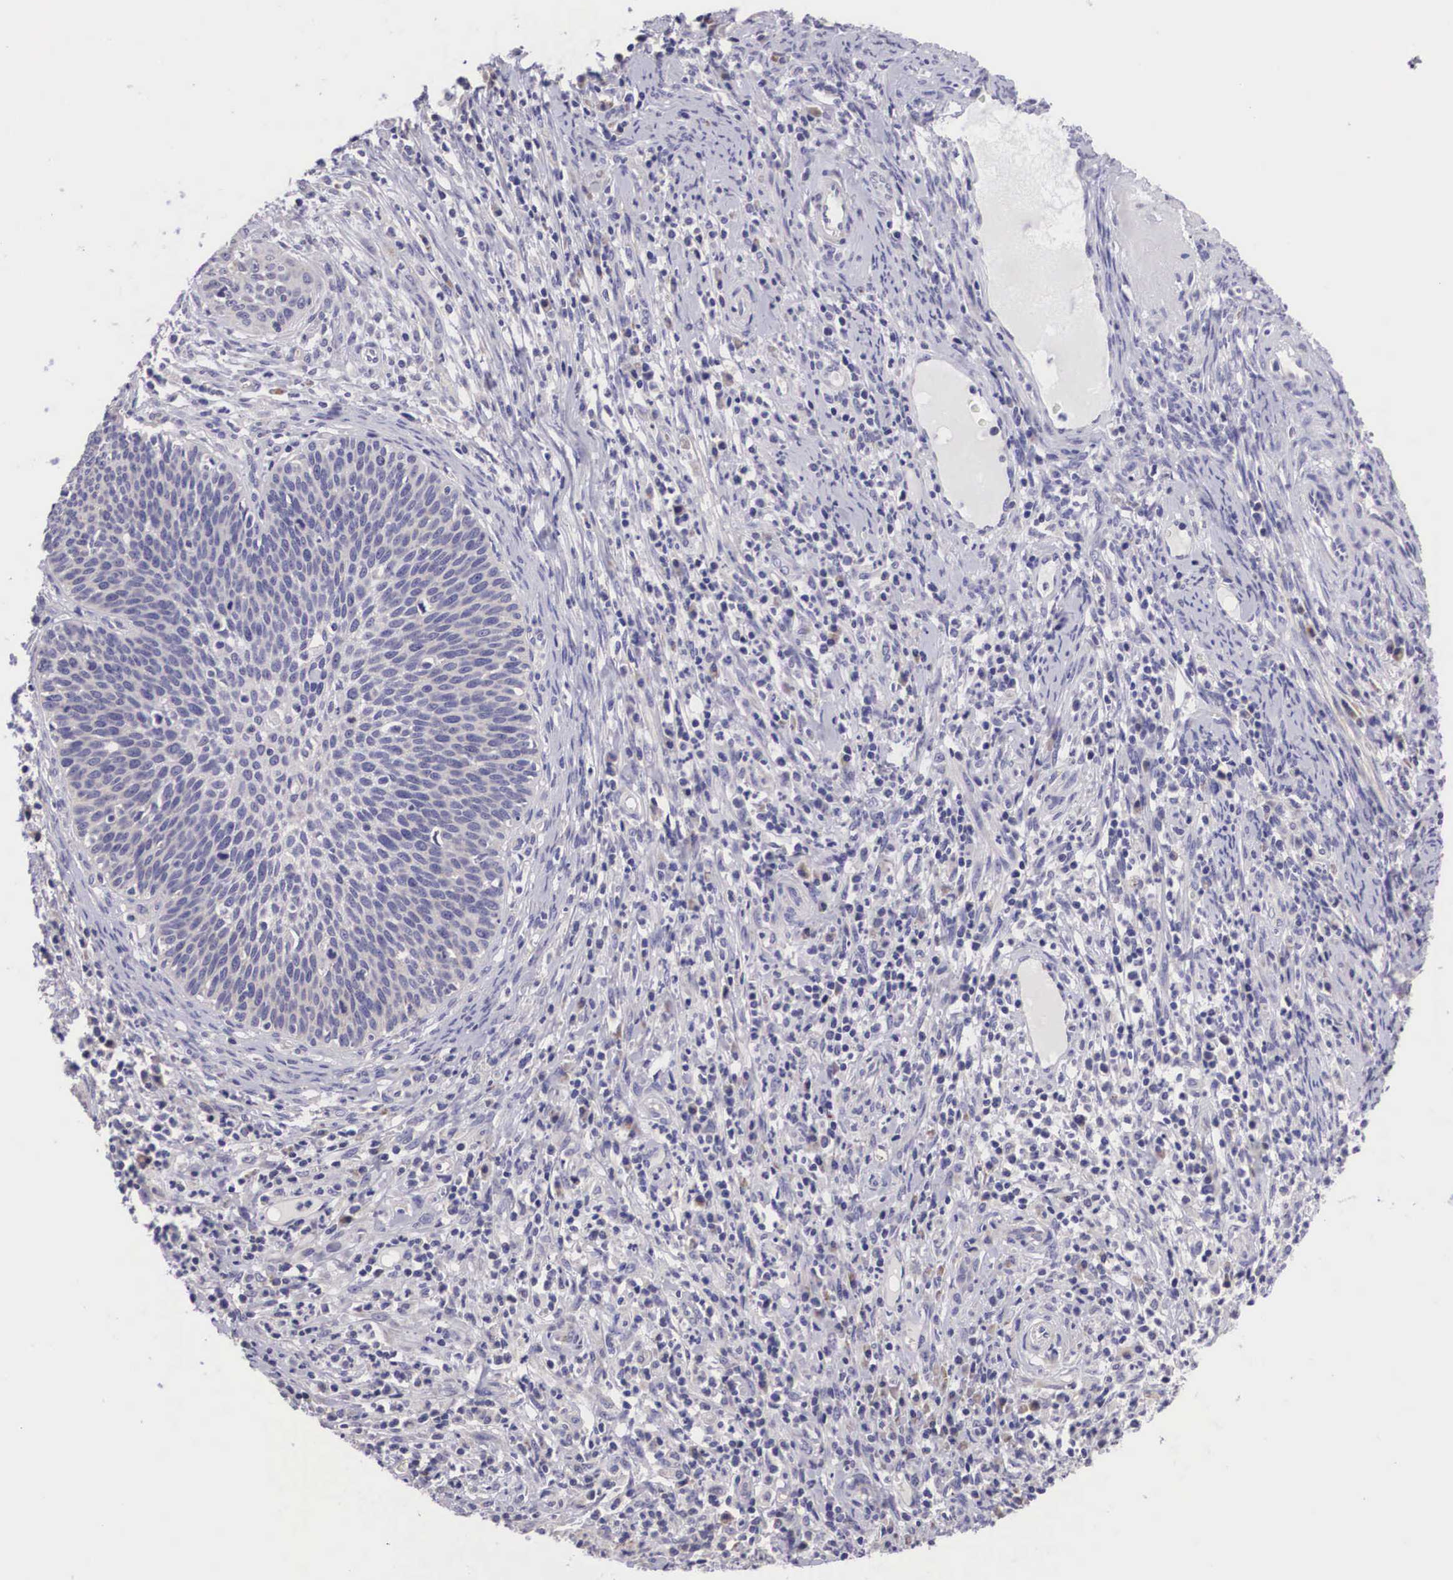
{"staining": {"intensity": "negative", "quantity": "none", "location": "none"}, "tissue": "cervical cancer", "cell_type": "Tumor cells", "image_type": "cancer", "snomed": [{"axis": "morphology", "description": "Squamous cell carcinoma, NOS"}, {"axis": "topography", "description": "Cervix"}], "caption": "Immunohistochemical staining of human squamous cell carcinoma (cervical) reveals no significant positivity in tumor cells.", "gene": "ARG2", "patient": {"sex": "female", "age": 41}}